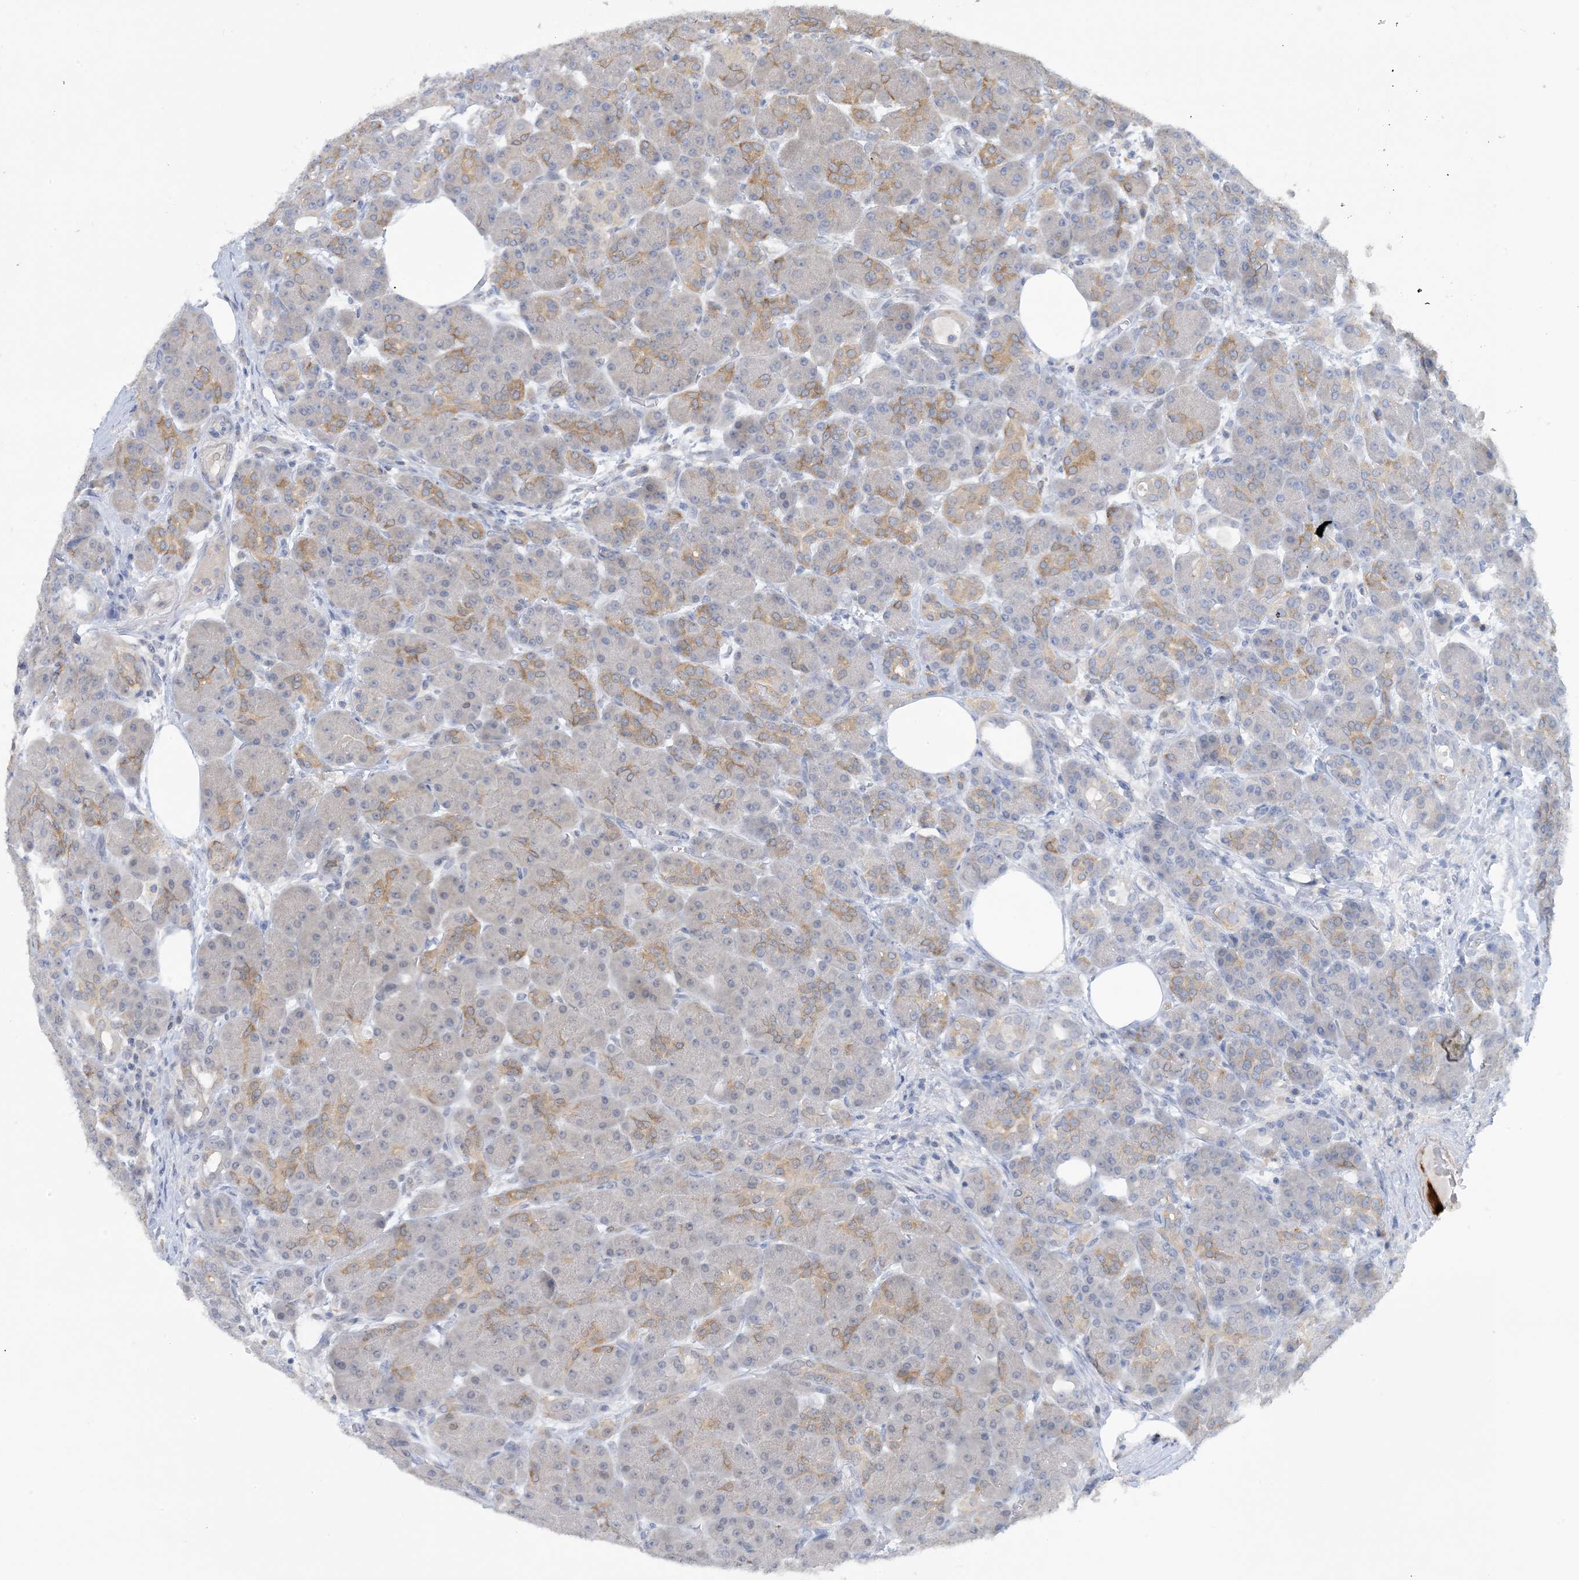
{"staining": {"intensity": "moderate", "quantity": "<25%", "location": "cytoplasmic/membranous"}, "tissue": "pancreas", "cell_type": "Exocrine glandular cells", "image_type": "normal", "snomed": [{"axis": "morphology", "description": "Normal tissue, NOS"}, {"axis": "topography", "description": "Pancreas"}], "caption": "Protein staining displays moderate cytoplasmic/membranous staining in approximately <25% of exocrine glandular cells in unremarkable pancreas. The staining was performed using DAB (3,3'-diaminobenzidine) to visualize the protein expression in brown, while the nuclei were stained in blue with hematoxylin (Magnification: 20x).", "gene": "ACYP2", "patient": {"sex": "male", "age": 63}}